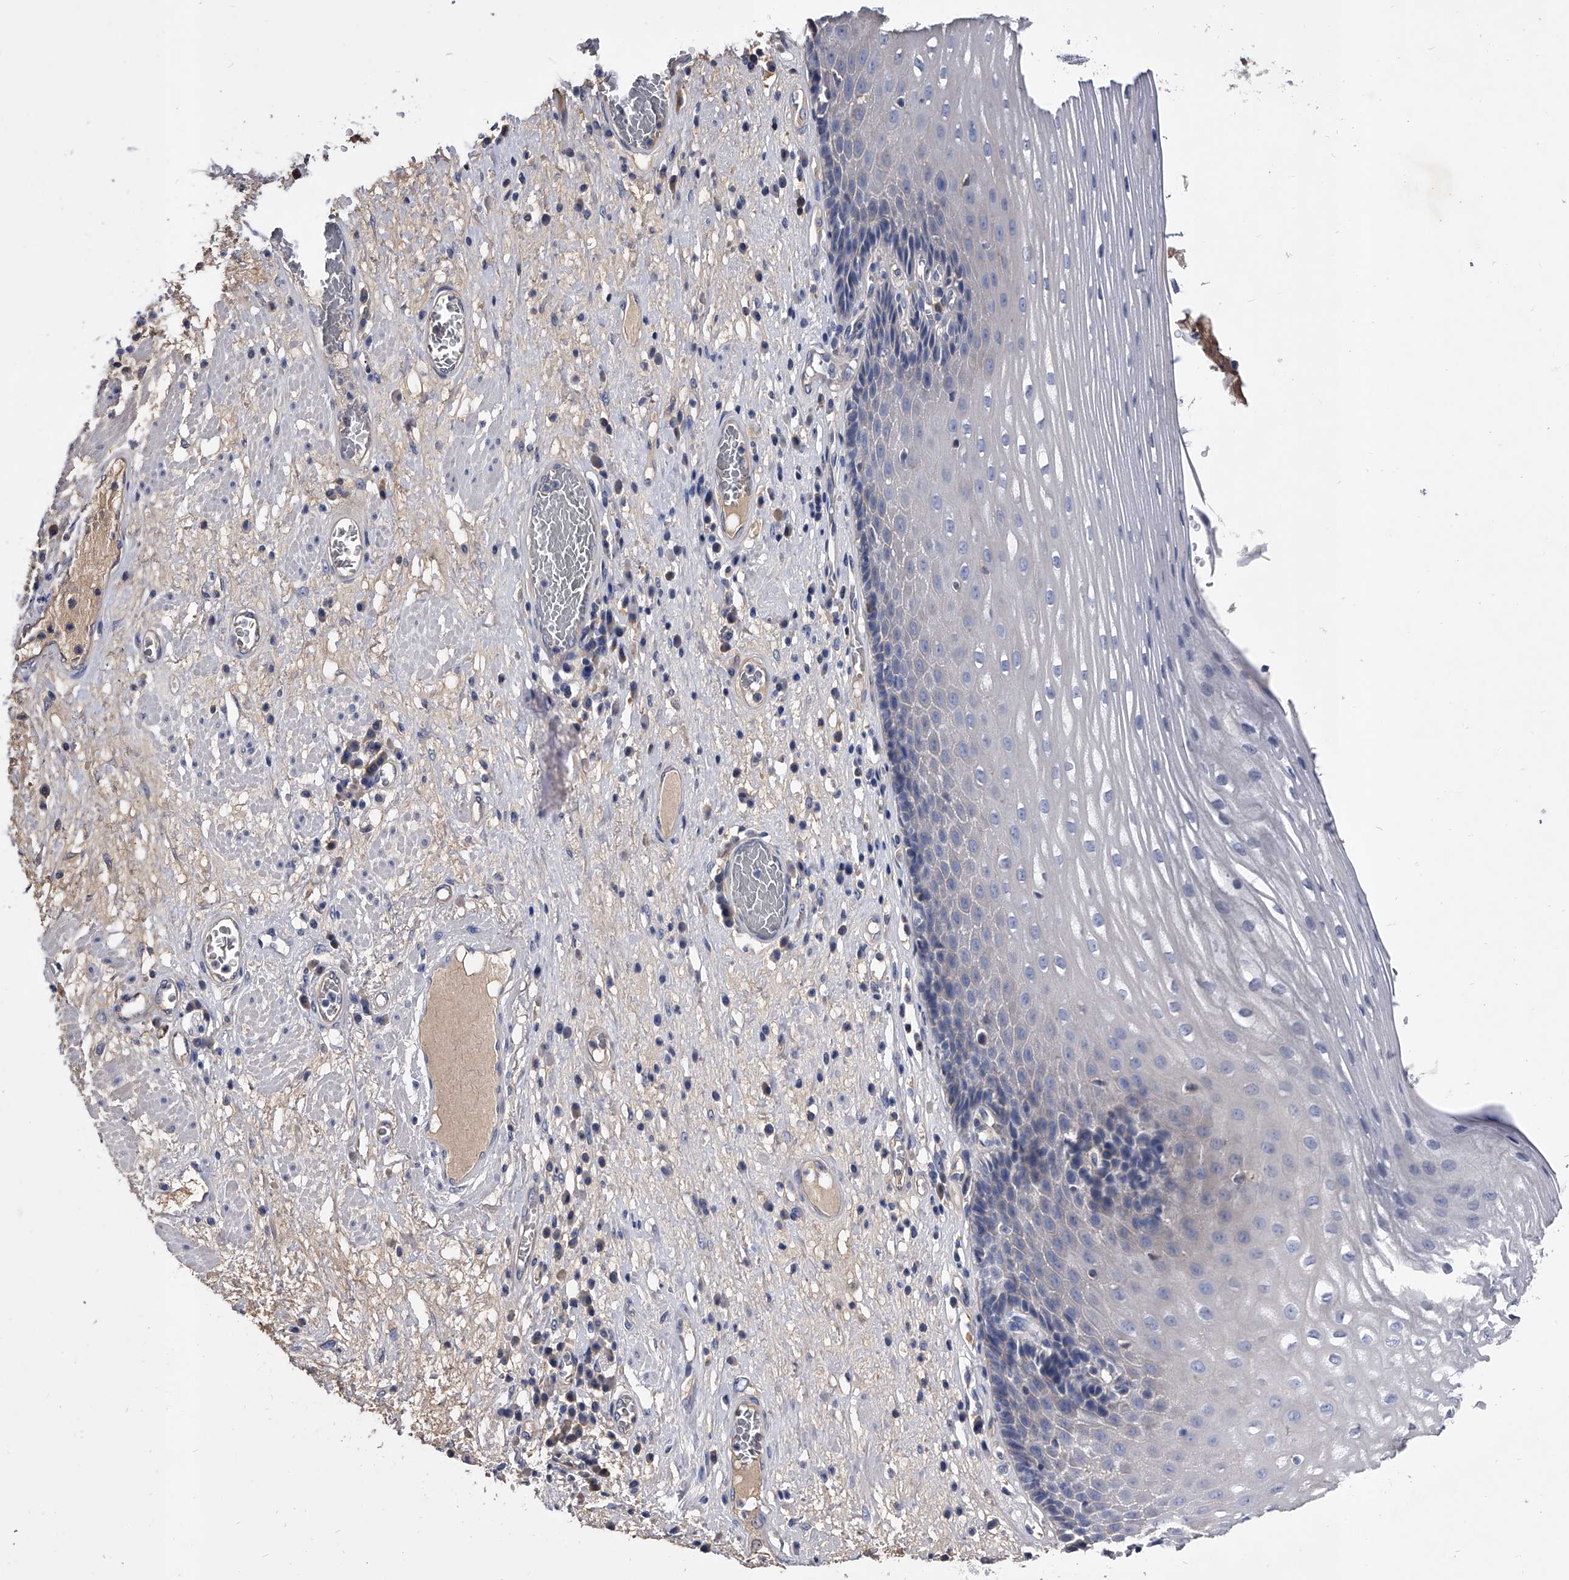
{"staining": {"intensity": "negative", "quantity": "none", "location": "none"}, "tissue": "esophagus", "cell_type": "Squamous epithelial cells", "image_type": "normal", "snomed": [{"axis": "morphology", "description": "Normal tissue, NOS"}, {"axis": "morphology", "description": "Adenocarcinoma, NOS"}, {"axis": "topography", "description": "Esophagus"}], "caption": "Squamous epithelial cells are negative for brown protein staining in unremarkable esophagus. (Brightfield microscopy of DAB immunohistochemistry (IHC) at high magnification).", "gene": "EFCAB7", "patient": {"sex": "male", "age": 62}}